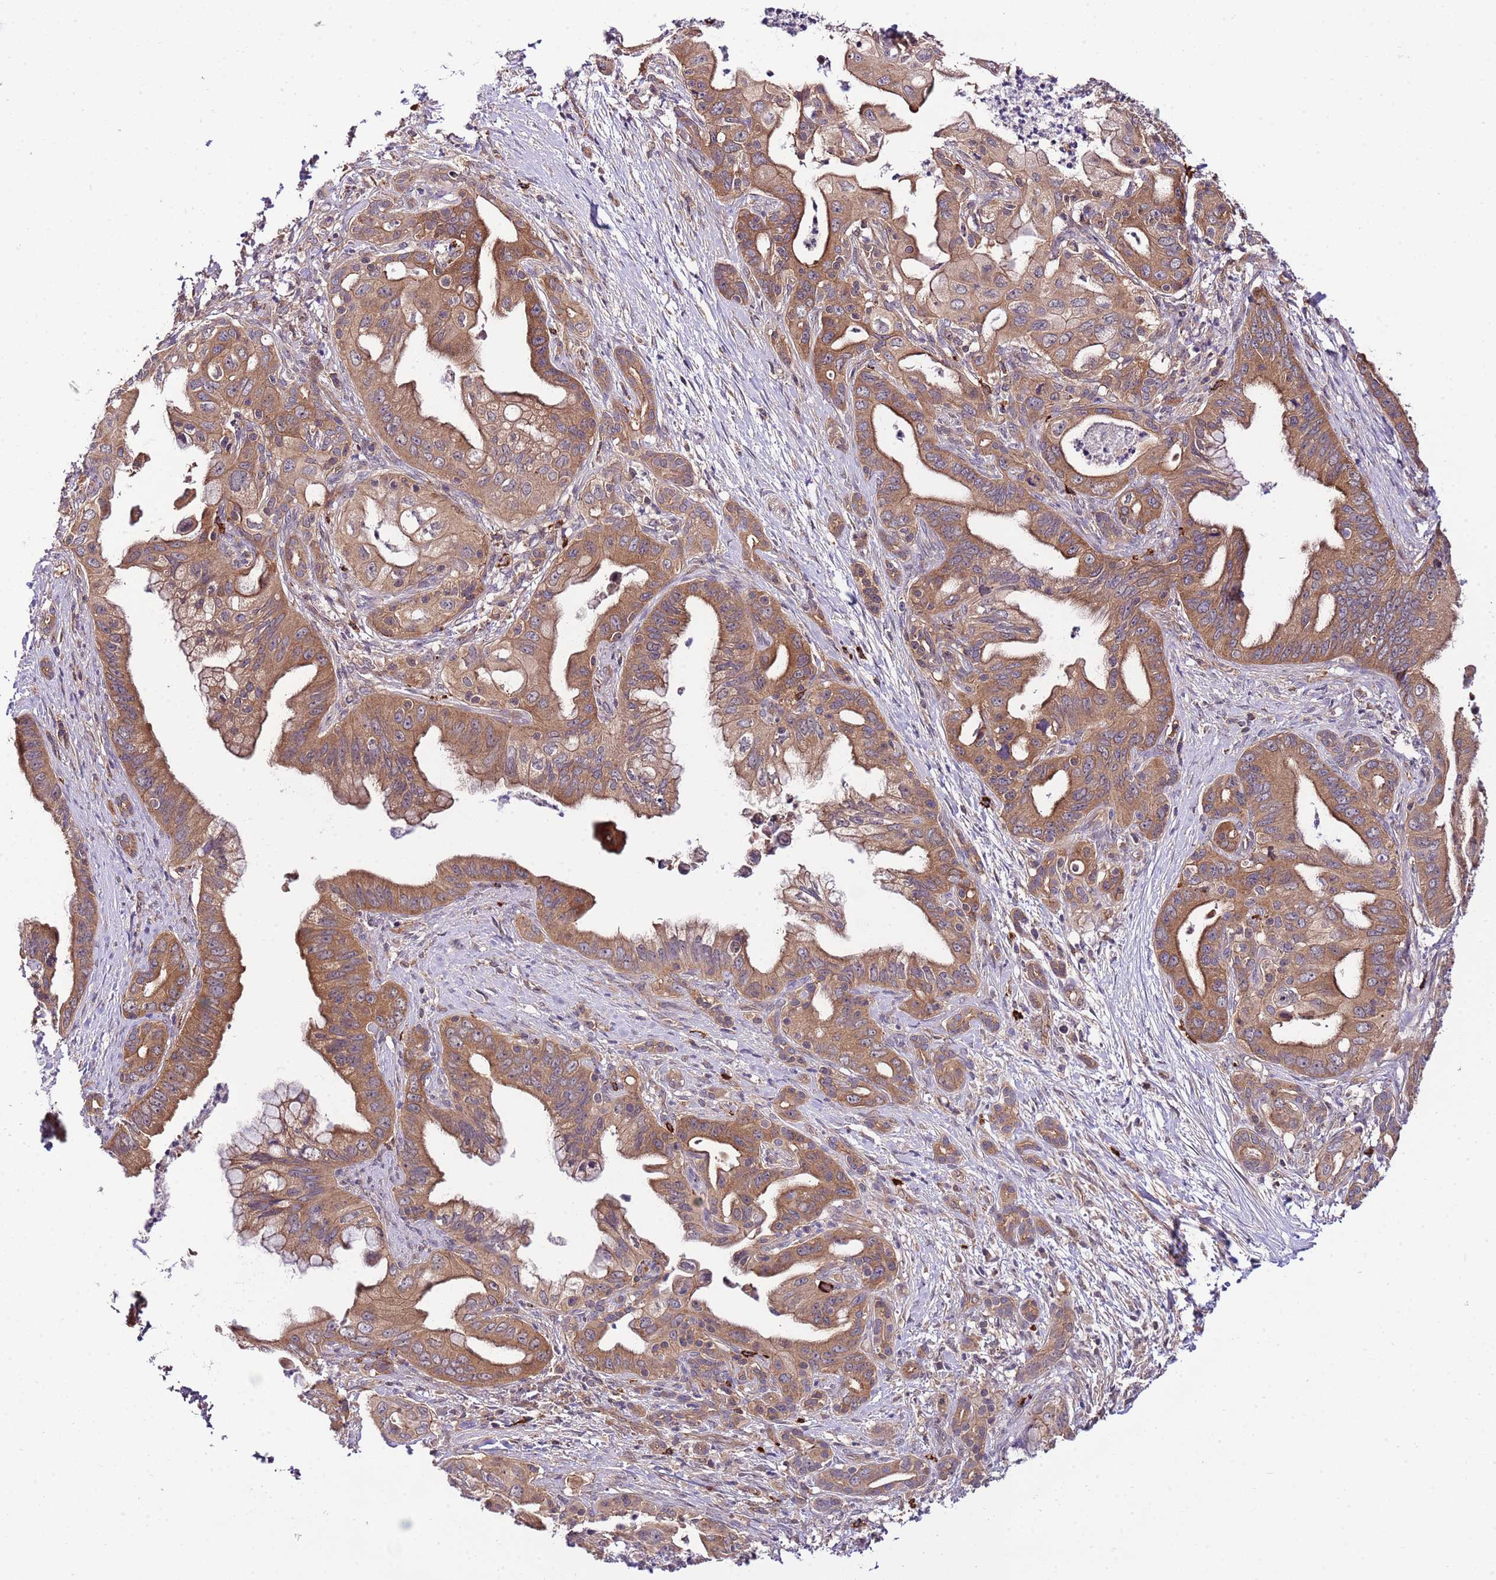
{"staining": {"intensity": "moderate", "quantity": ">75%", "location": "cytoplasmic/membranous"}, "tissue": "pancreatic cancer", "cell_type": "Tumor cells", "image_type": "cancer", "snomed": [{"axis": "morphology", "description": "Adenocarcinoma, NOS"}, {"axis": "topography", "description": "Pancreas"}], "caption": "Protein staining displays moderate cytoplasmic/membranous positivity in approximately >75% of tumor cells in adenocarcinoma (pancreatic). Ihc stains the protein of interest in brown and the nuclei are stained blue.", "gene": "DONSON", "patient": {"sex": "male", "age": 58}}